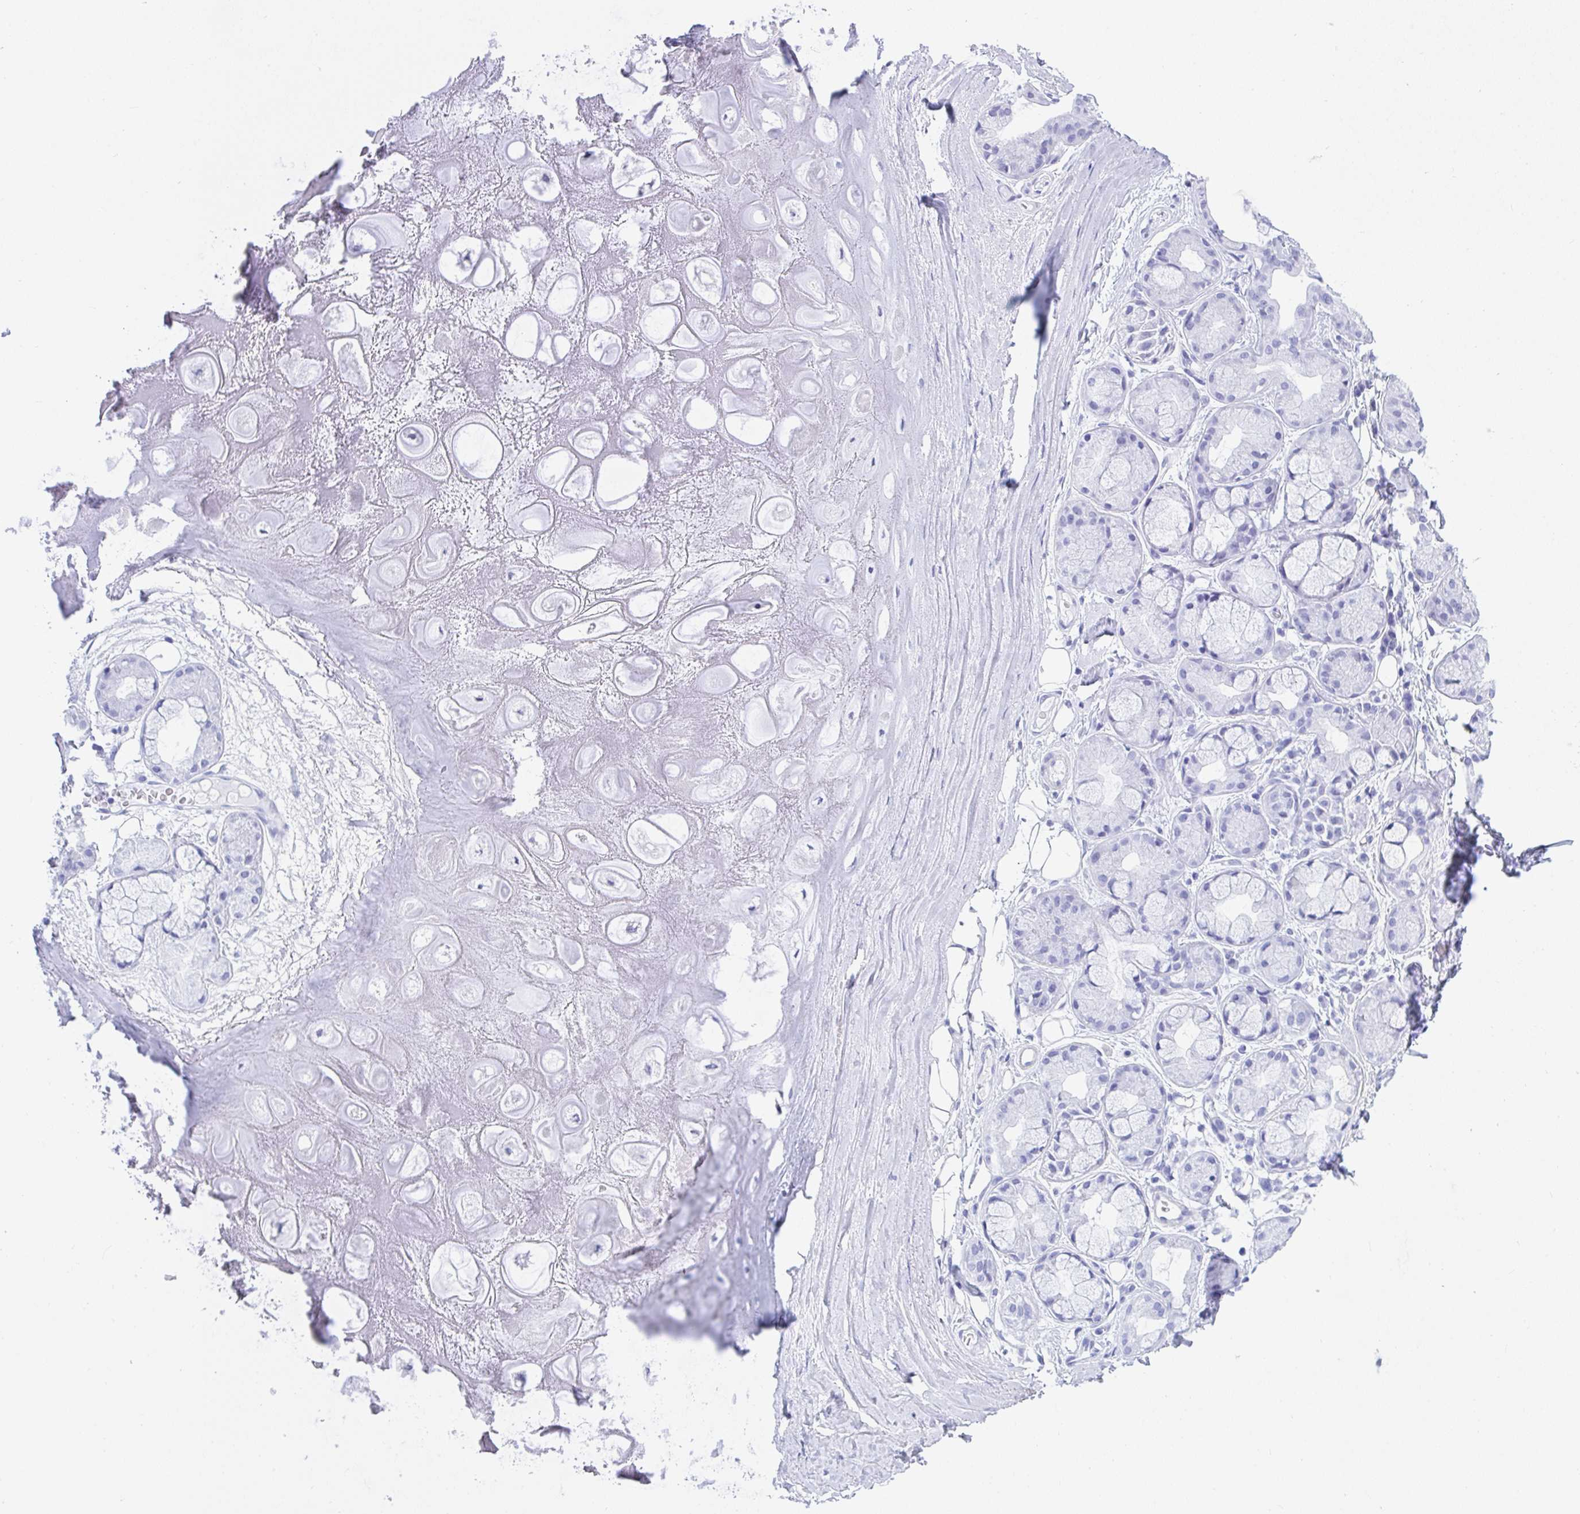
{"staining": {"intensity": "negative", "quantity": "none", "location": "none"}, "tissue": "soft tissue", "cell_type": "Chondrocytes", "image_type": "normal", "snomed": [{"axis": "morphology", "description": "Normal tissue, NOS"}, {"axis": "topography", "description": "Lymph node"}, {"axis": "topography", "description": "Cartilage tissue"}, {"axis": "topography", "description": "Nasopharynx"}], "caption": "This is a micrograph of immunohistochemistry staining of unremarkable soft tissue, which shows no positivity in chondrocytes. The staining is performed using DAB brown chromogen with nuclei counter-stained in using hematoxylin.", "gene": "FRMD3", "patient": {"sex": "male", "age": 63}}